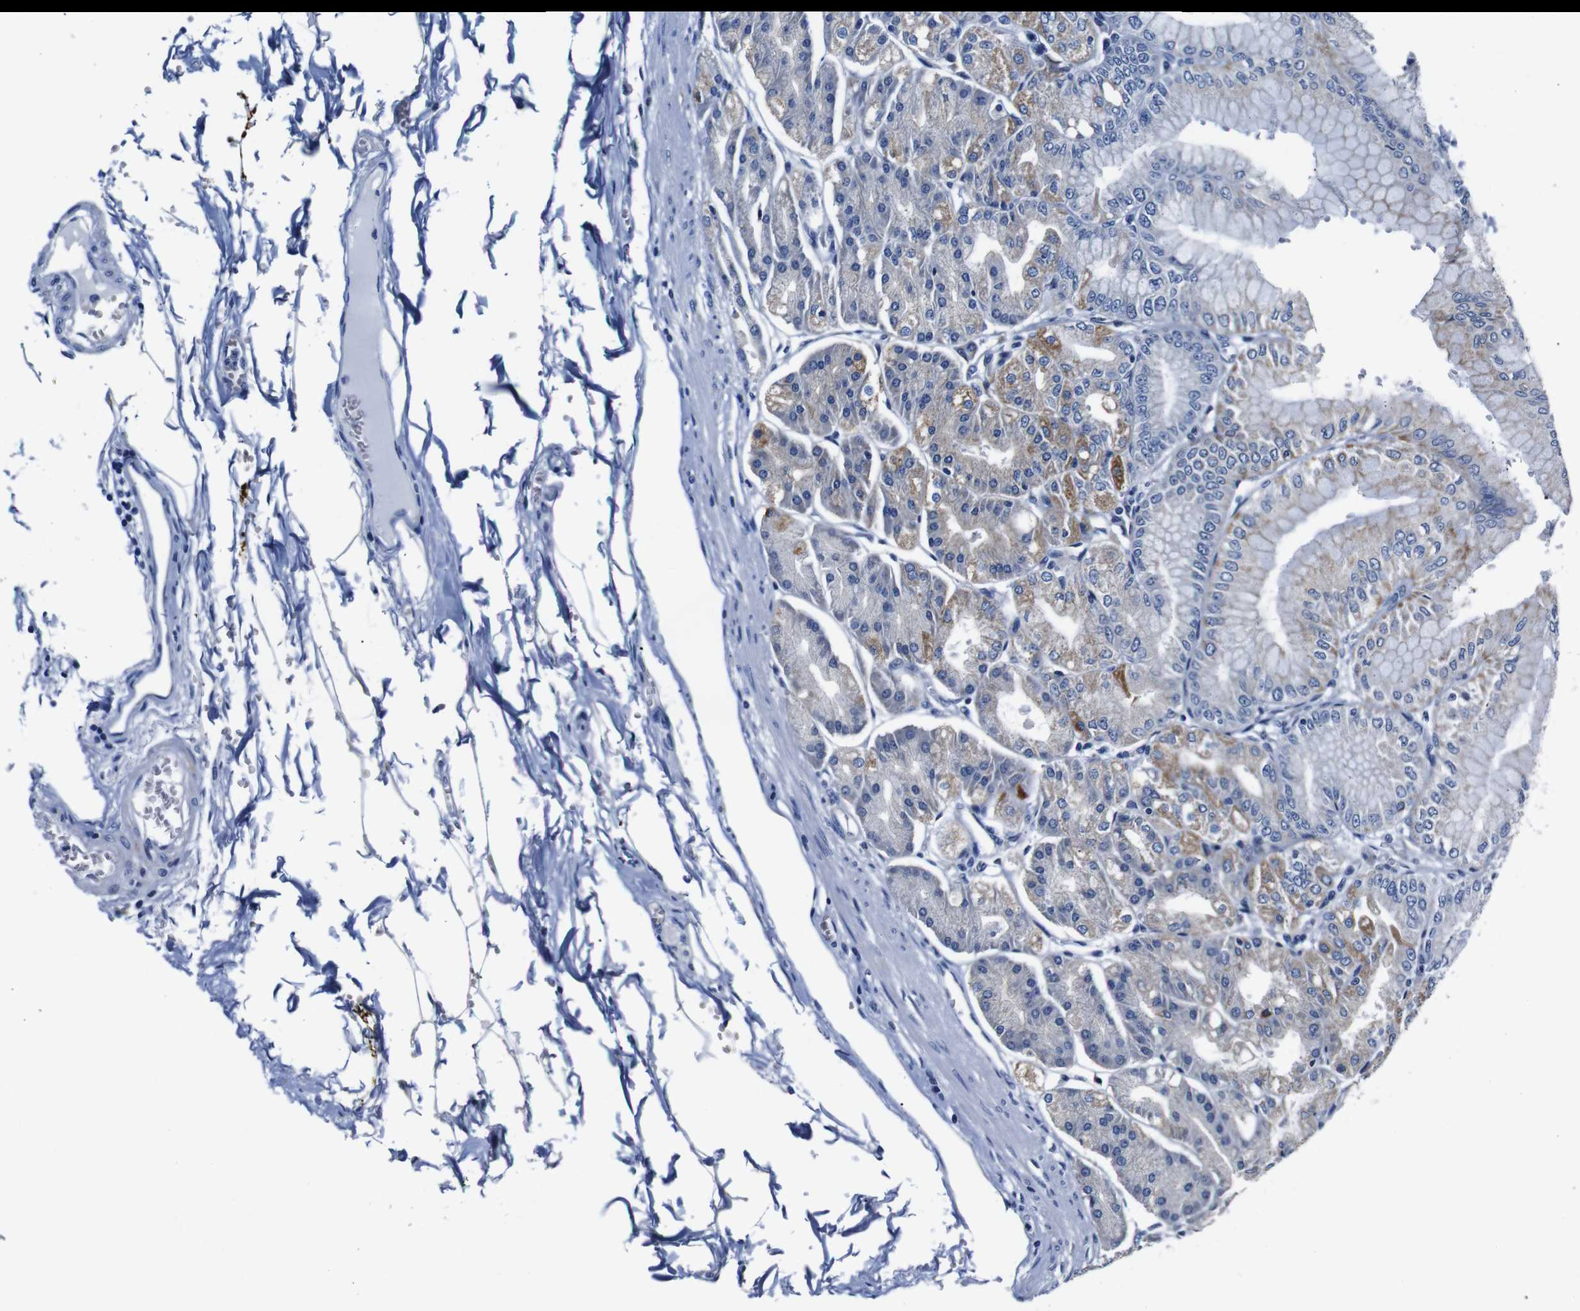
{"staining": {"intensity": "moderate", "quantity": "25%-75%", "location": "cytoplasmic/membranous"}, "tissue": "stomach", "cell_type": "Glandular cells", "image_type": "normal", "snomed": [{"axis": "morphology", "description": "Normal tissue, NOS"}, {"axis": "topography", "description": "Stomach, lower"}], "caption": "Brown immunohistochemical staining in unremarkable human stomach shows moderate cytoplasmic/membranous staining in approximately 25%-75% of glandular cells.", "gene": "SNX19", "patient": {"sex": "male", "age": 71}}